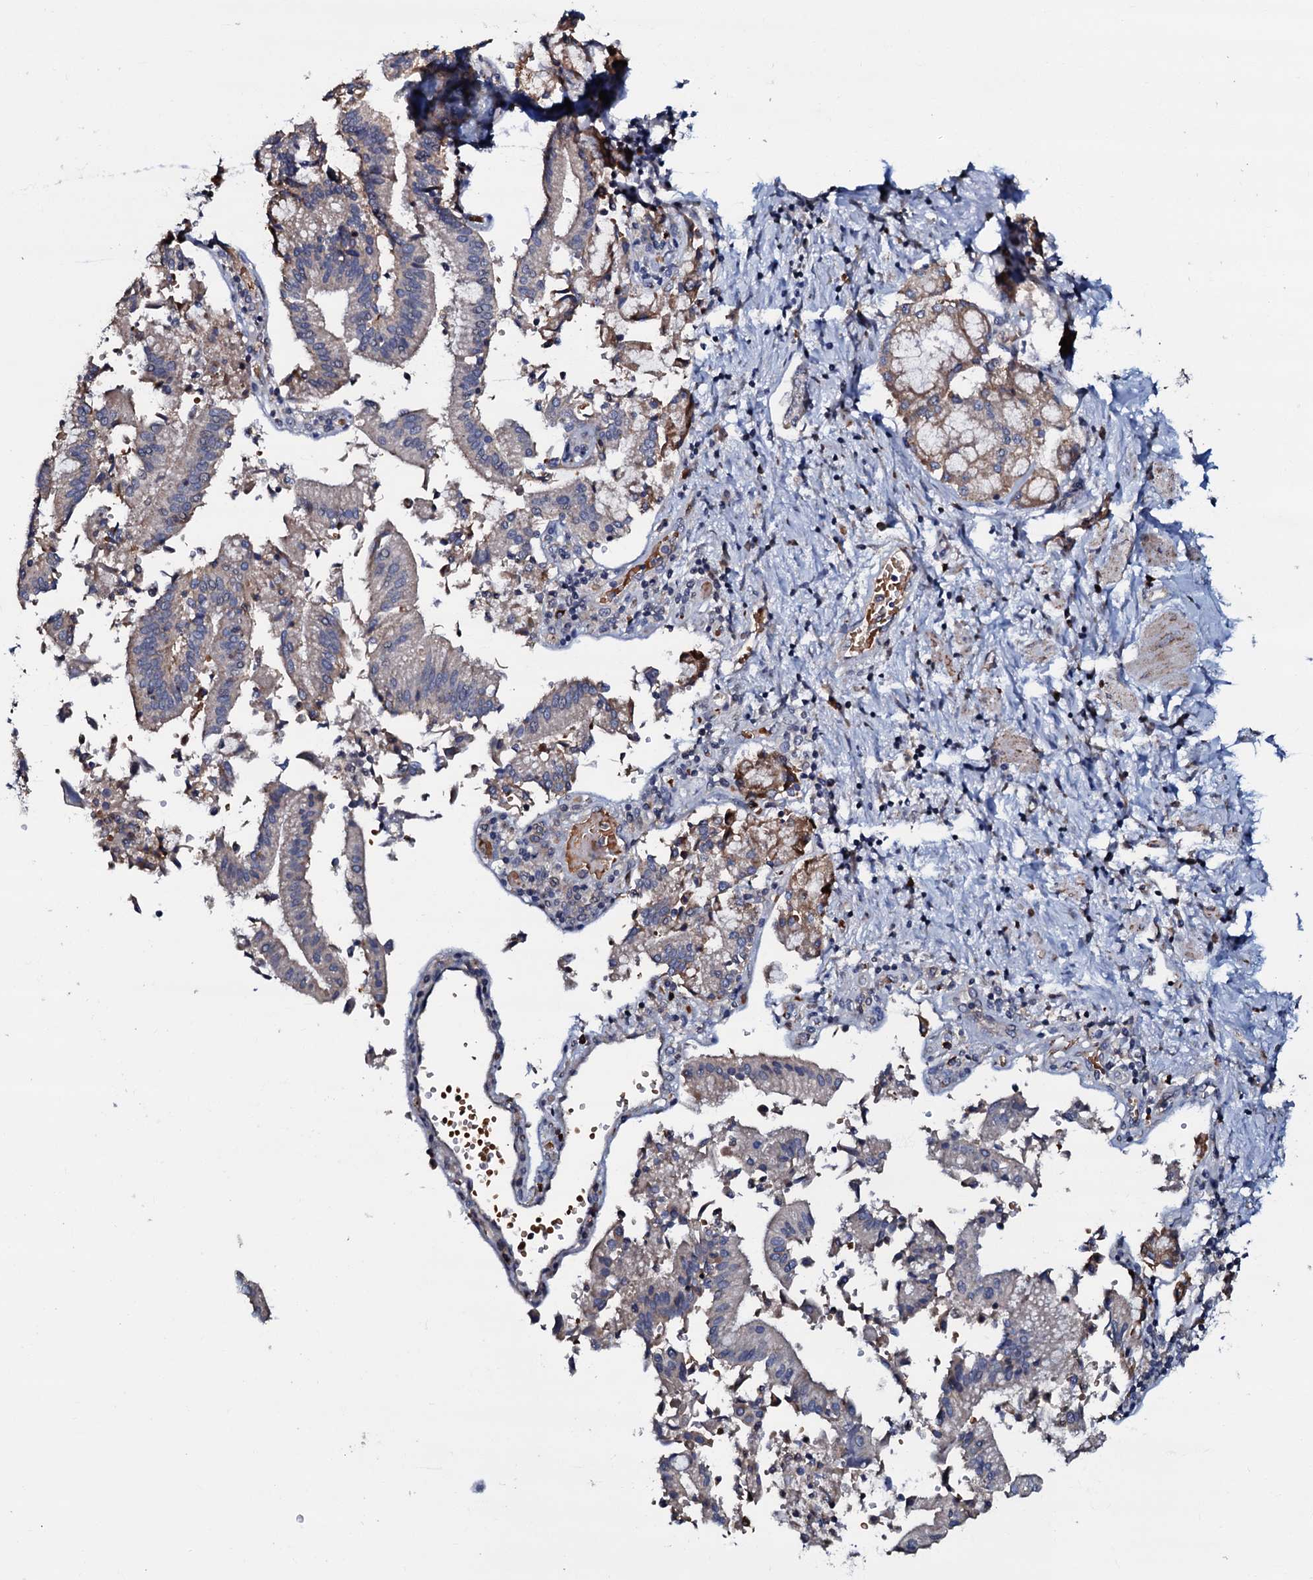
{"staining": {"intensity": "negative", "quantity": "none", "location": "none"}, "tissue": "pancreatic cancer", "cell_type": "Tumor cells", "image_type": "cancer", "snomed": [{"axis": "morphology", "description": "Adenocarcinoma, NOS"}, {"axis": "topography", "description": "Pancreas"}], "caption": "Immunohistochemistry micrograph of neoplastic tissue: pancreatic adenocarcinoma stained with DAB (3,3'-diaminobenzidine) reveals no significant protein expression in tumor cells.", "gene": "CPNE2", "patient": {"sex": "male", "age": 46}}